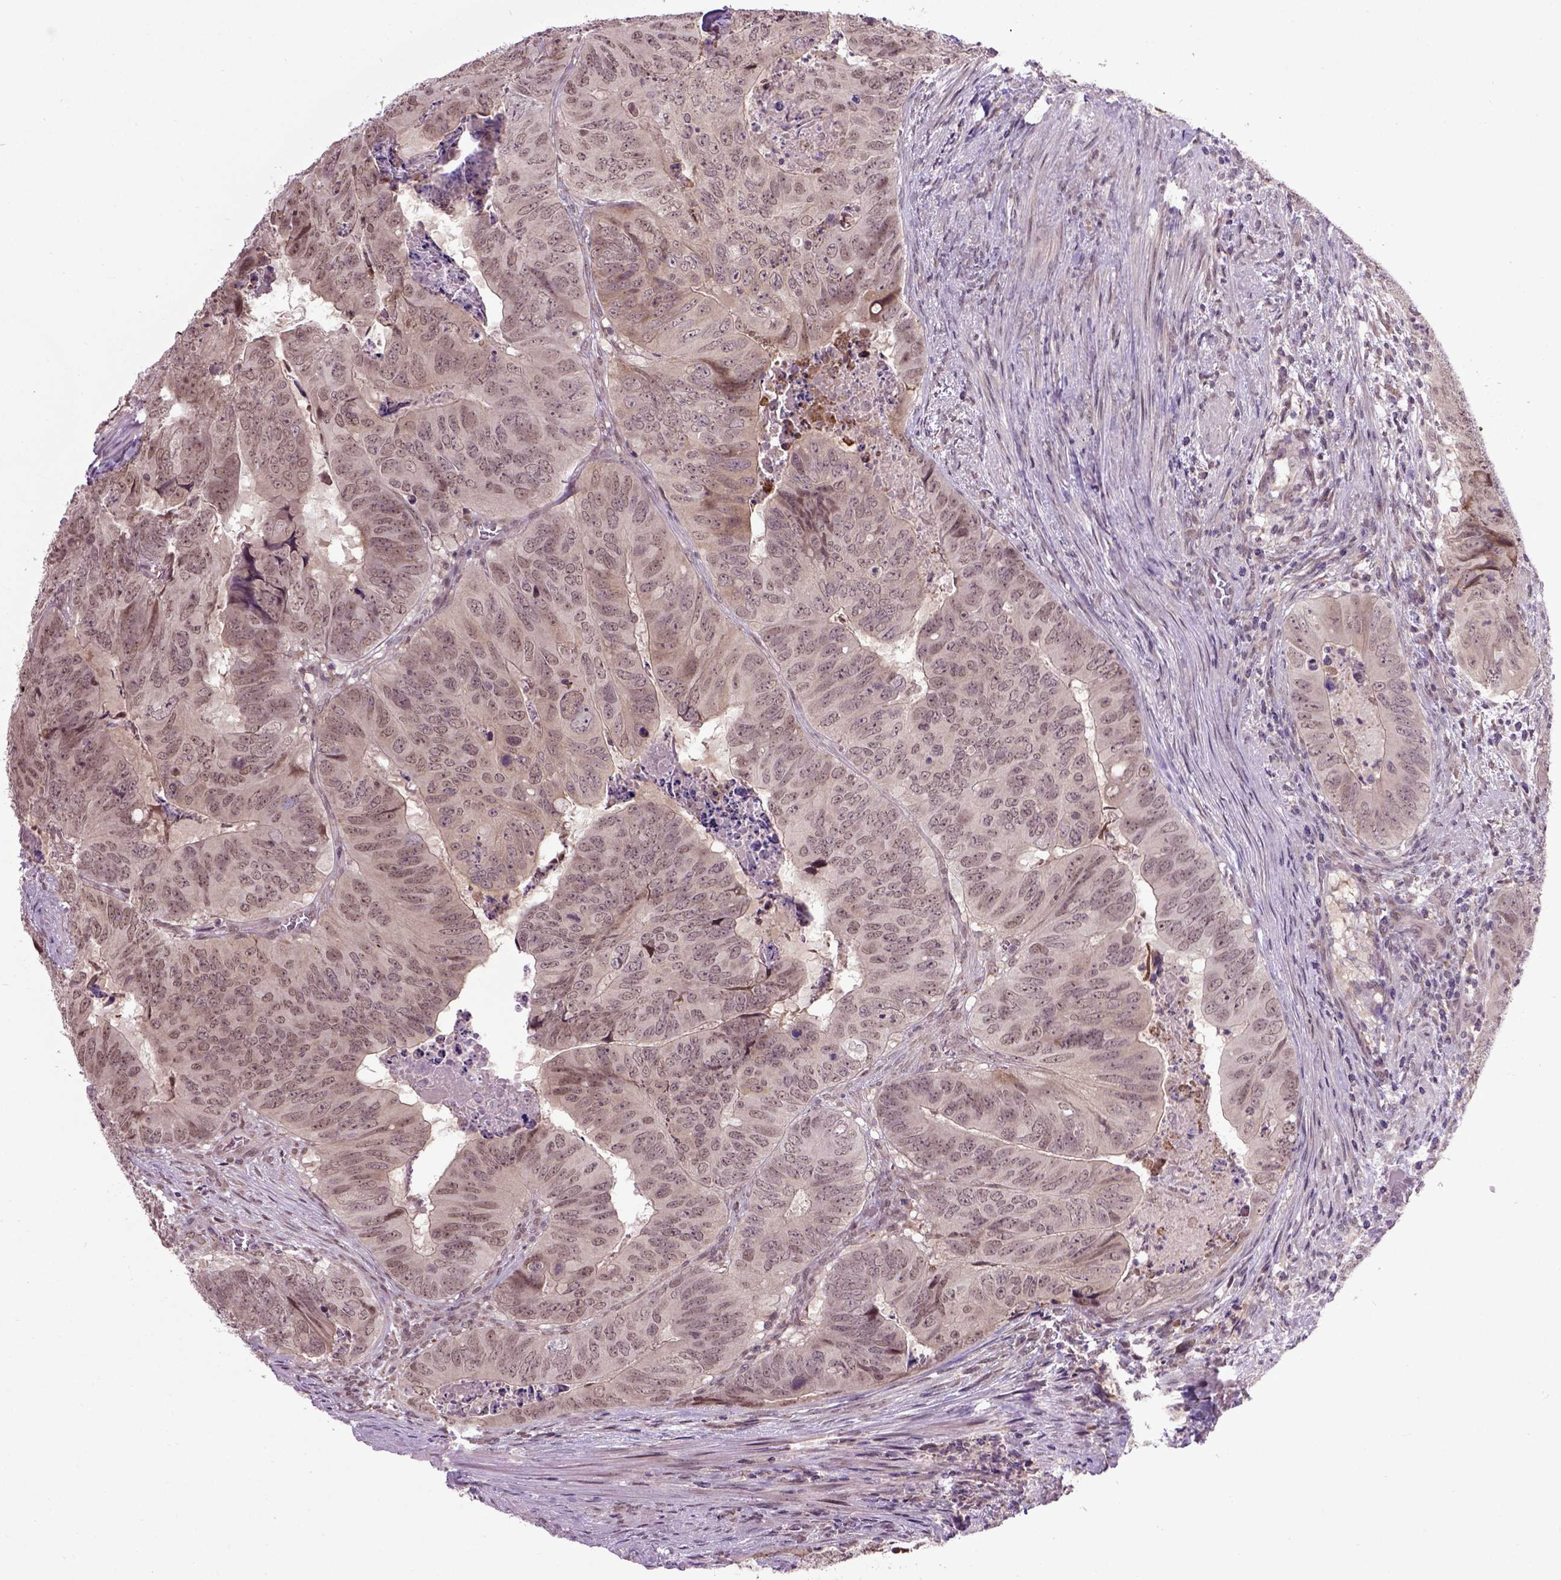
{"staining": {"intensity": "moderate", "quantity": "<25%", "location": "cytoplasmic/membranous"}, "tissue": "colorectal cancer", "cell_type": "Tumor cells", "image_type": "cancer", "snomed": [{"axis": "morphology", "description": "Adenocarcinoma, NOS"}, {"axis": "topography", "description": "Colon"}], "caption": "Human colorectal cancer stained with a protein marker demonstrates moderate staining in tumor cells.", "gene": "RAB43", "patient": {"sex": "male", "age": 79}}